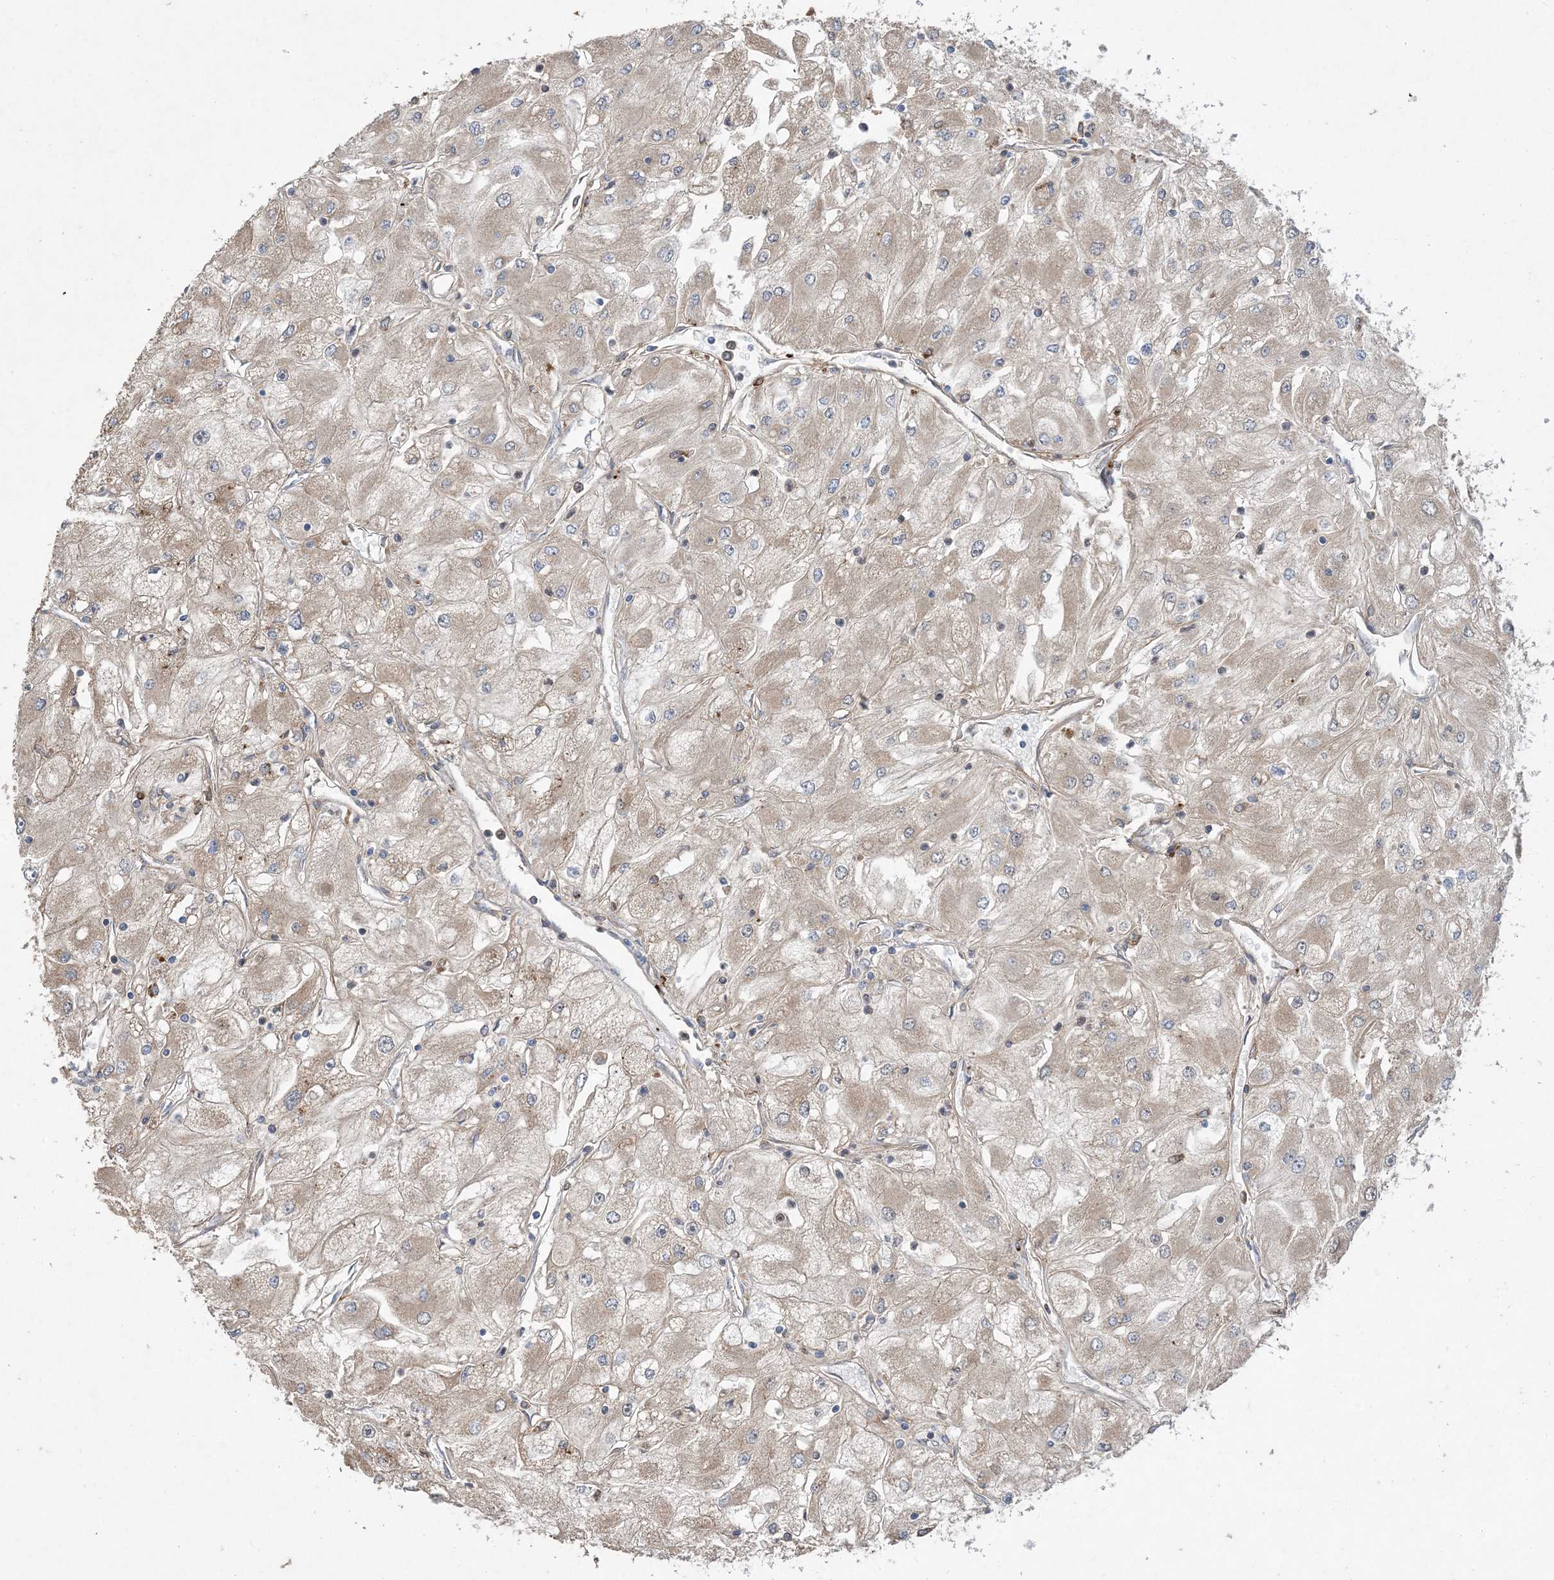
{"staining": {"intensity": "weak", "quantity": "25%-75%", "location": "cytoplasmic/membranous"}, "tissue": "renal cancer", "cell_type": "Tumor cells", "image_type": "cancer", "snomed": [{"axis": "morphology", "description": "Adenocarcinoma, NOS"}, {"axis": "topography", "description": "Kidney"}], "caption": "Protein staining demonstrates weak cytoplasmic/membranous positivity in approximately 25%-75% of tumor cells in renal cancer. (DAB IHC with brightfield microscopy, high magnification).", "gene": "MASP2", "patient": {"sex": "male", "age": 80}}